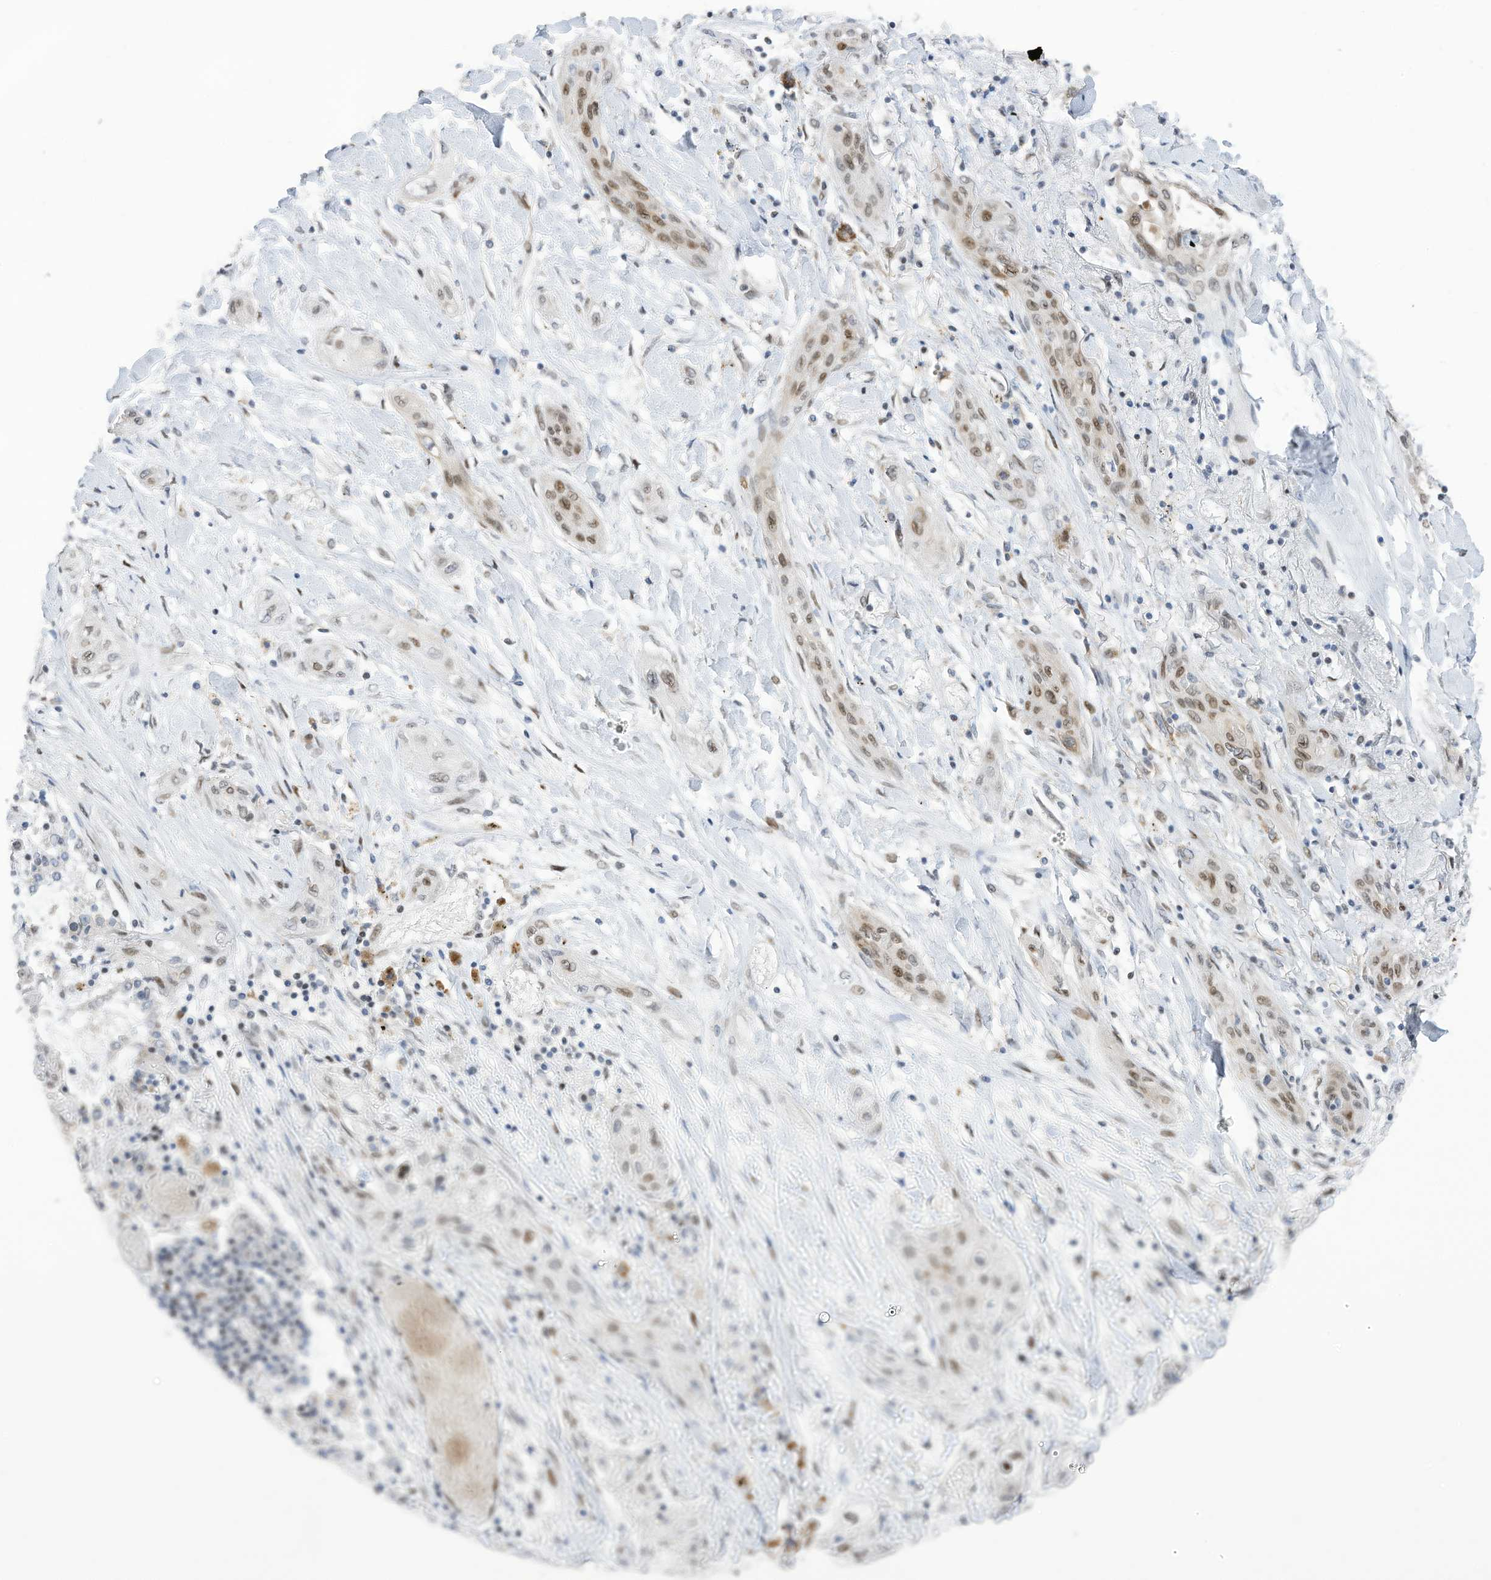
{"staining": {"intensity": "moderate", "quantity": ">75%", "location": "nuclear"}, "tissue": "lung cancer", "cell_type": "Tumor cells", "image_type": "cancer", "snomed": [{"axis": "morphology", "description": "Squamous cell carcinoma, NOS"}, {"axis": "topography", "description": "Lung"}], "caption": "Immunohistochemical staining of human lung cancer shows medium levels of moderate nuclear positivity in about >75% of tumor cells. (brown staining indicates protein expression, while blue staining denotes nuclei).", "gene": "RABL3", "patient": {"sex": "female", "age": 47}}